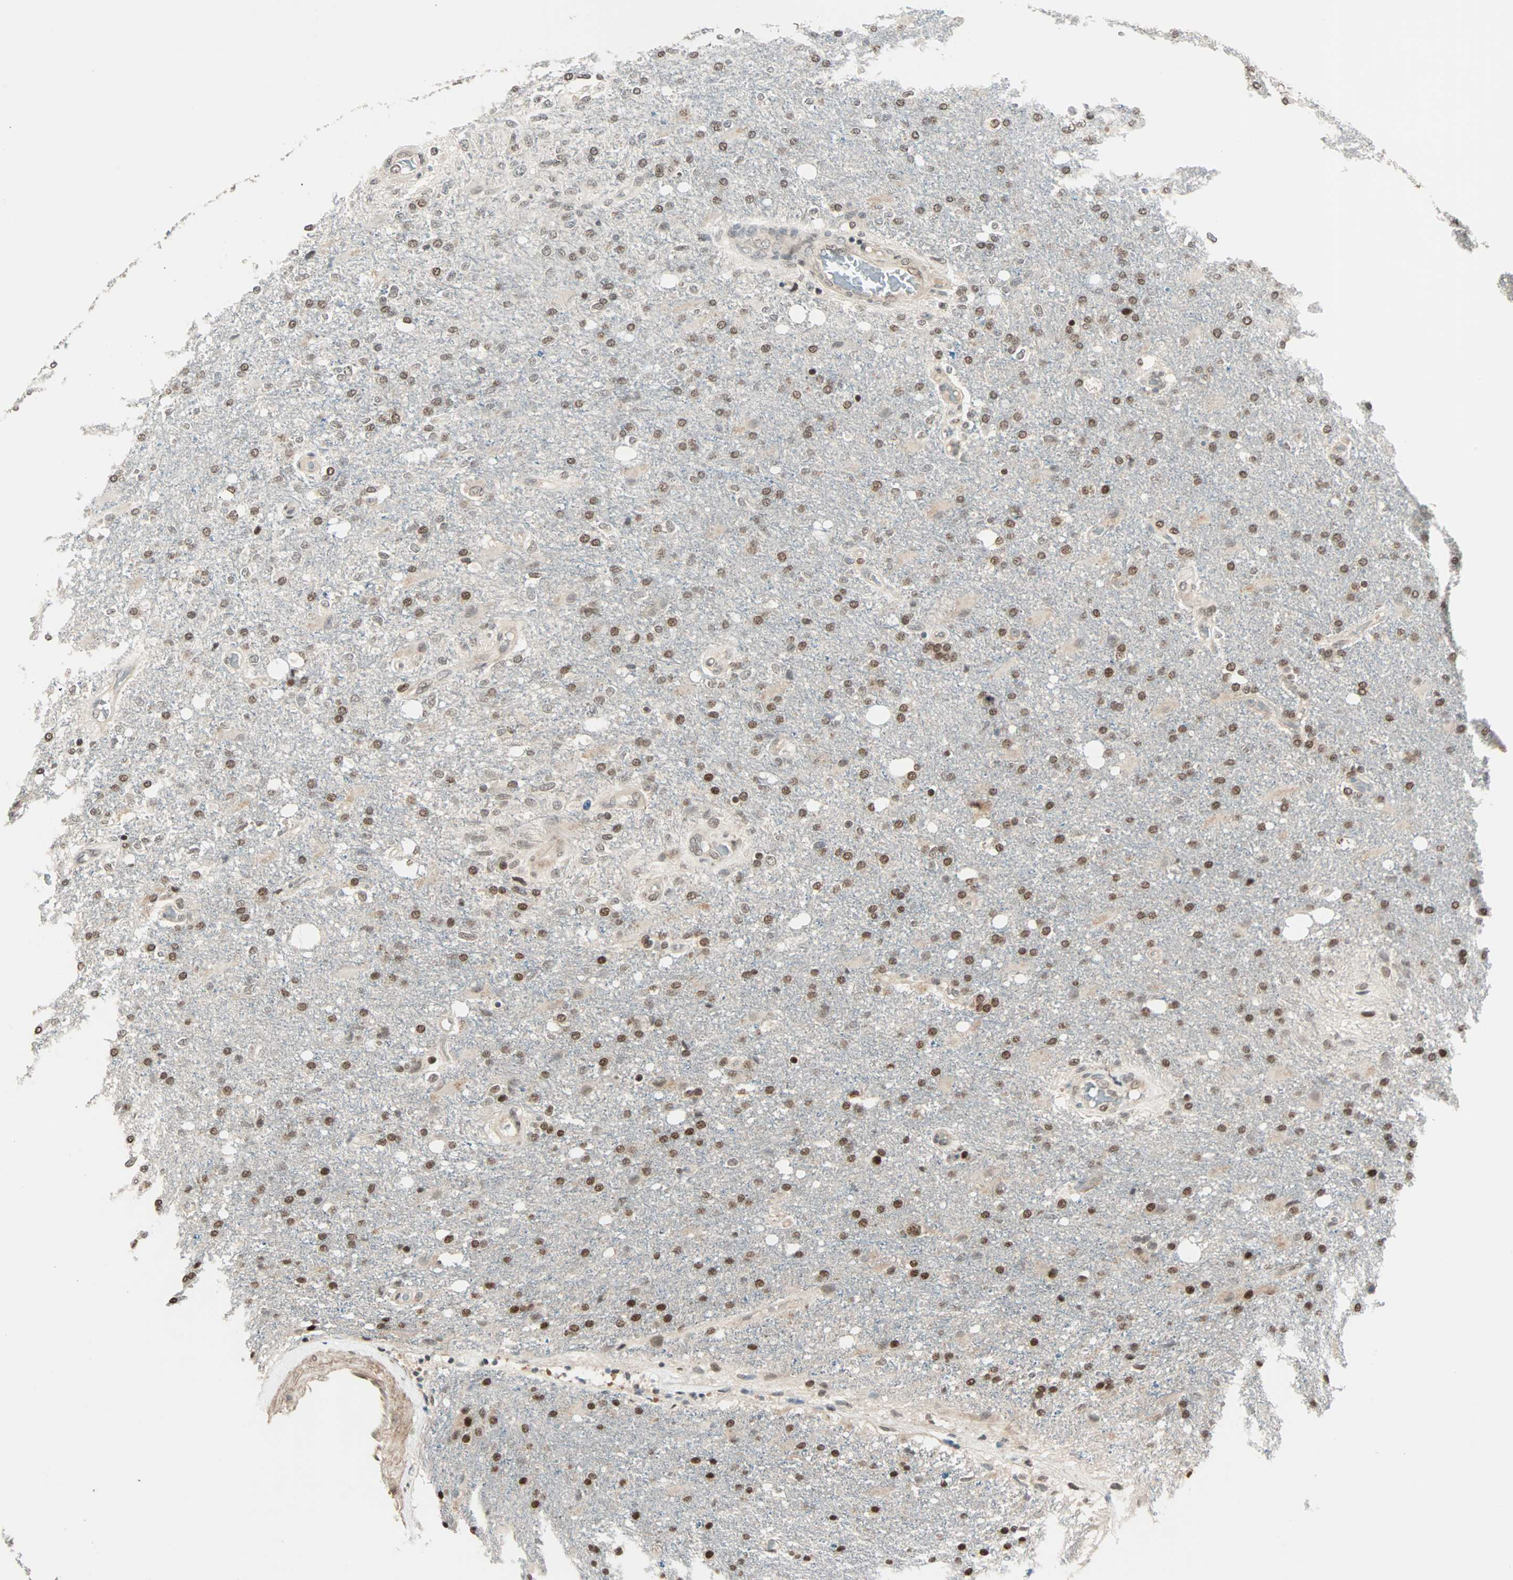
{"staining": {"intensity": "moderate", "quantity": "25%-75%", "location": "nuclear"}, "tissue": "glioma", "cell_type": "Tumor cells", "image_type": "cancer", "snomed": [{"axis": "morphology", "description": "Normal tissue, NOS"}, {"axis": "morphology", "description": "Glioma, malignant, High grade"}, {"axis": "topography", "description": "Cerebral cortex"}], "caption": "Immunohistochemical staining of human malignant high-grade glioma demonstrates medium levels of moderate nuclear protein expression in about 25%-75% of tumor cells.", "gene": "CBX4", "patient": {"sex": "male", "age": 77}}